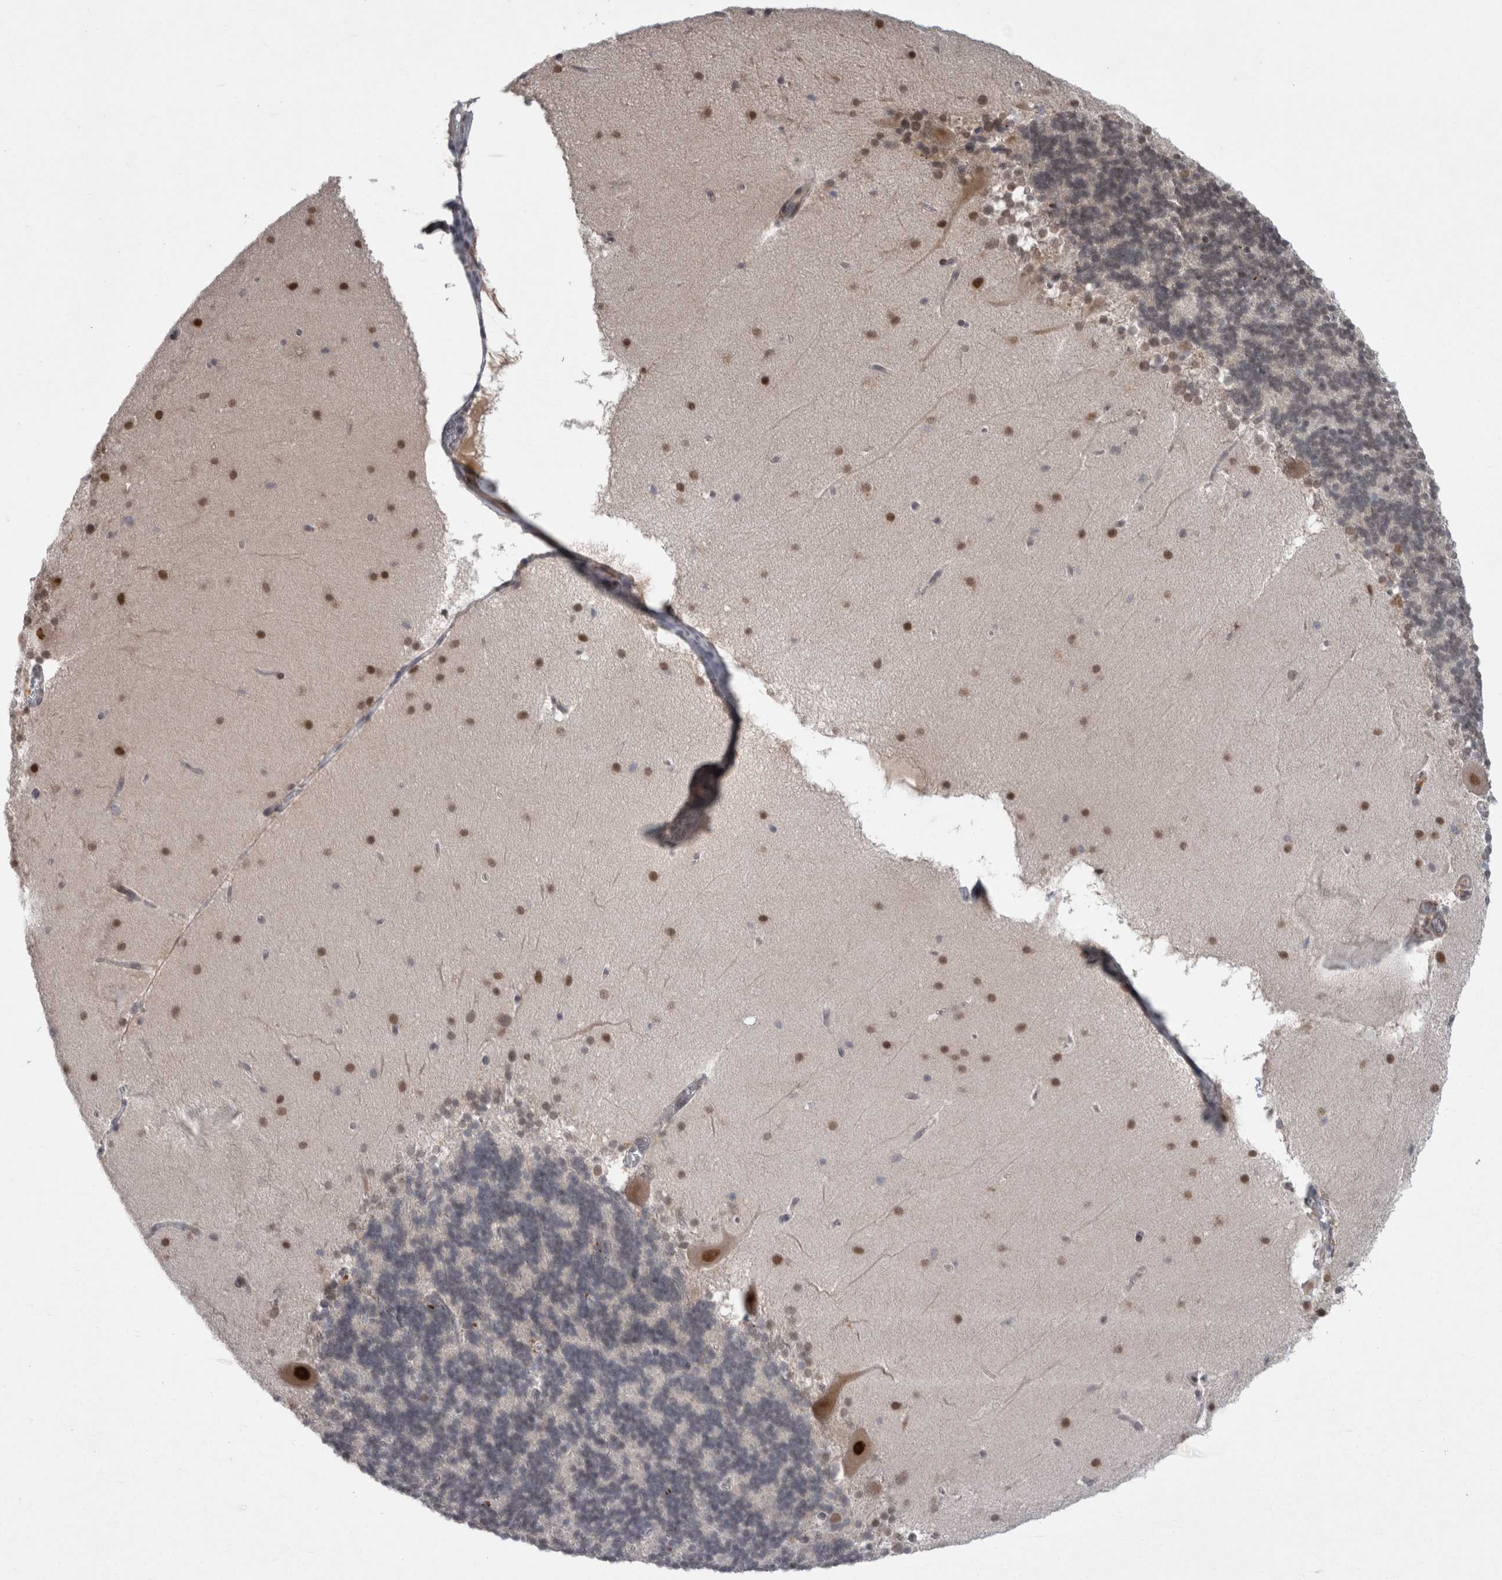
{"staining": {"intensity": "negative", "quantity": "none", "location": "none"}, "tissue": "cerebellum", "cell_type": "Cells in granular layer", "image_type": "normal", "snomed": [{"axis": "morphology", "description": "Normal tissue, NOS"}, {"axis": "topography", "description": "Cerebellum"}], "caption": "Cells in granular layer are negative for protein expression in normal human cerebellum. (IHC, brightfield microscopy, high magnification).", "gene": "MTBP", "patient": {"sex": "female", "age": 19}}